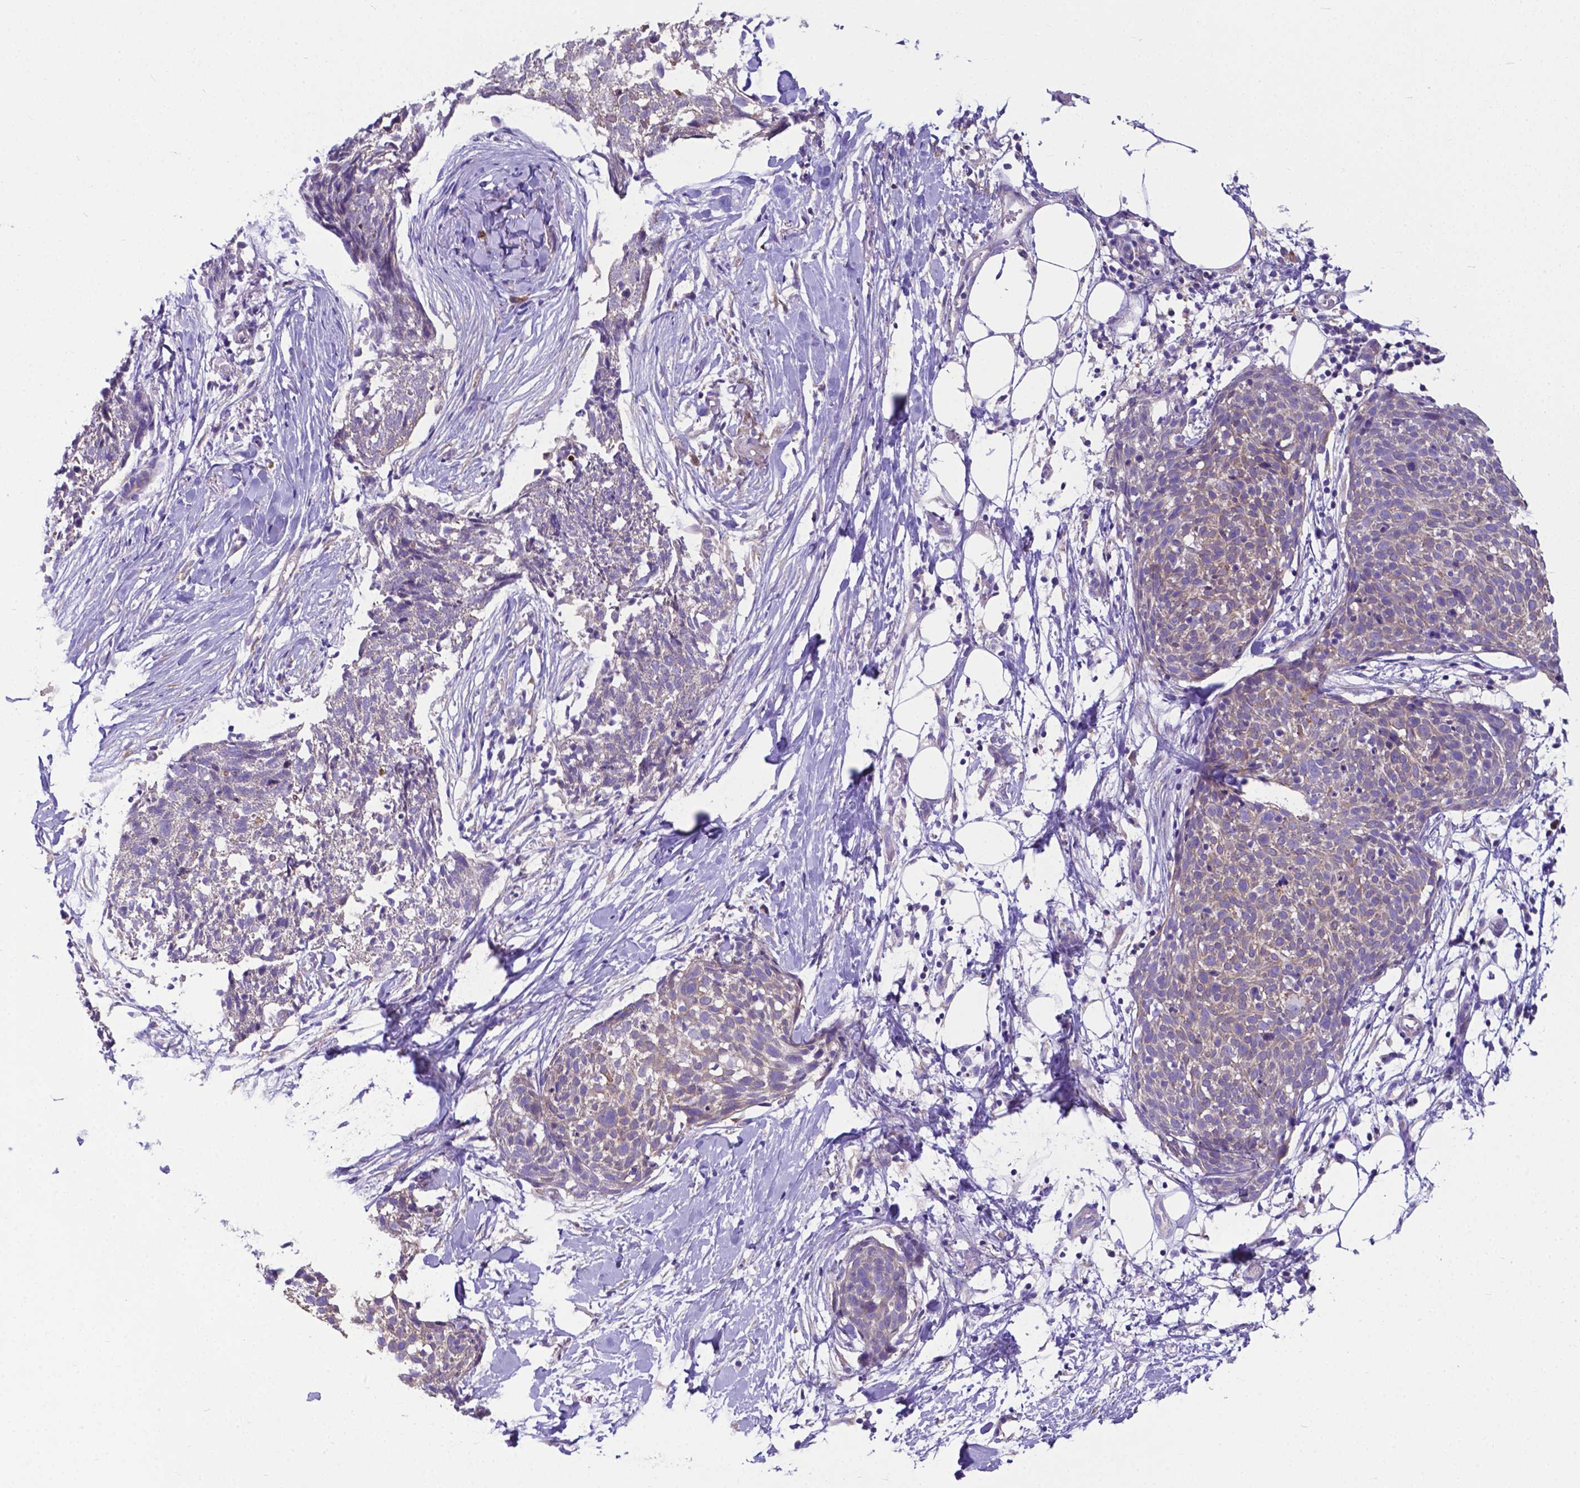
{"staining": {"intensity": "weak", "quantity": ">75%", "location": "cytoplasmic/membranous"}, "tissue": "skin cancer", "cell_type": "Tumor cells", "image_type": "cancer", "snomed": [{"axis": "morphology", "description": "Squamous cell carcinoma, NOS"}, {"axis": "topography", "description": "Skin"}, {"axis": "topography", "description": "Vulva"}], "caption": "Immunohistochemical staining of human skin cancer demonstrates low levels of weak cytoplasmic/membranous staining in about >75% of tumor cells.", "gene": "RPL6", "patient": {"sex": "female", "age": 75}}